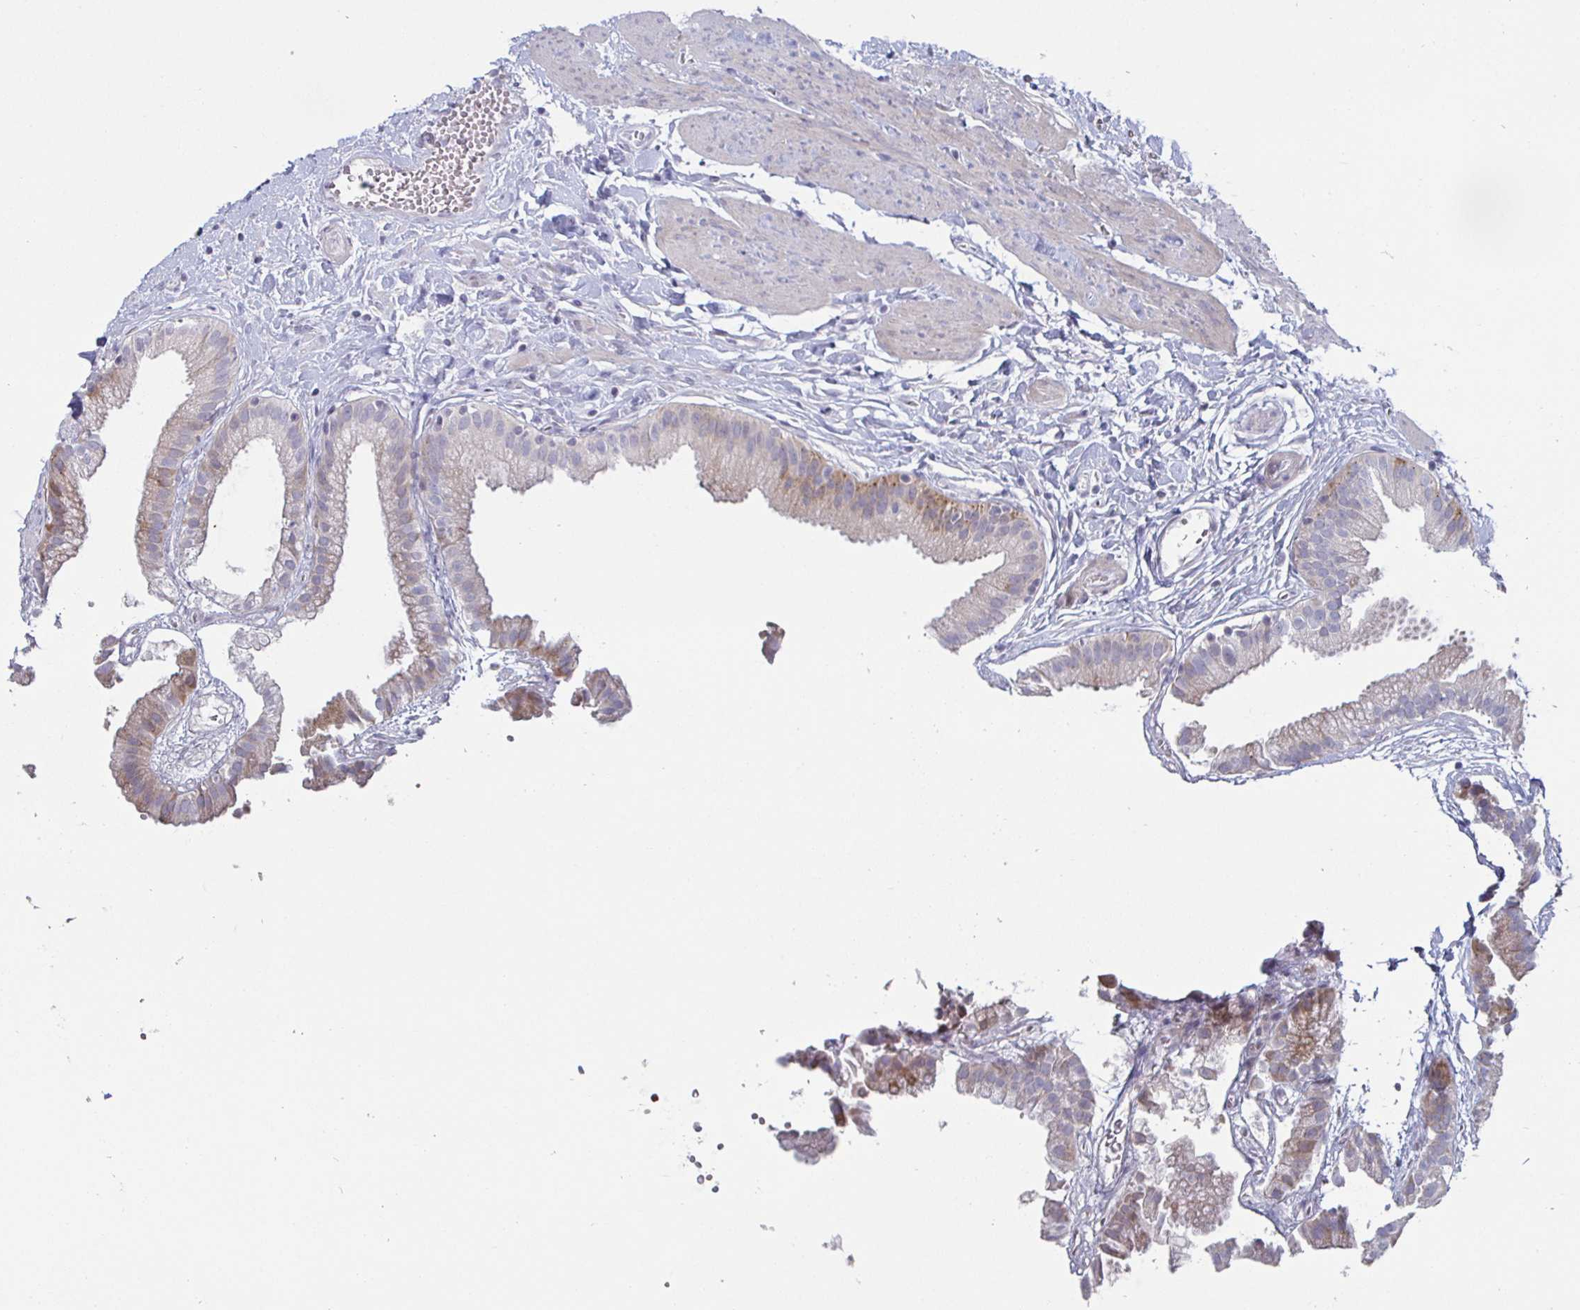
{"staining": {"intensity": "weak", "quantity": "<25%", "location": "cytoplasmic/membranous"}, "tissue": "gallbladder", "cell_type": "Glandular cells", "image_type": "normal", "snomed": [{"axis": "morphology", "description": "Normal tissue, NOS"}, {"axis": "topography", "description": "Gallbladder"}], "caption": "This is an immunohistochemistry photomicrograph of normal human gallbladder. There is no staining in glandular cells.", "gene": "DMRTB1", "patient": {"sex": "female", "age": 63}}